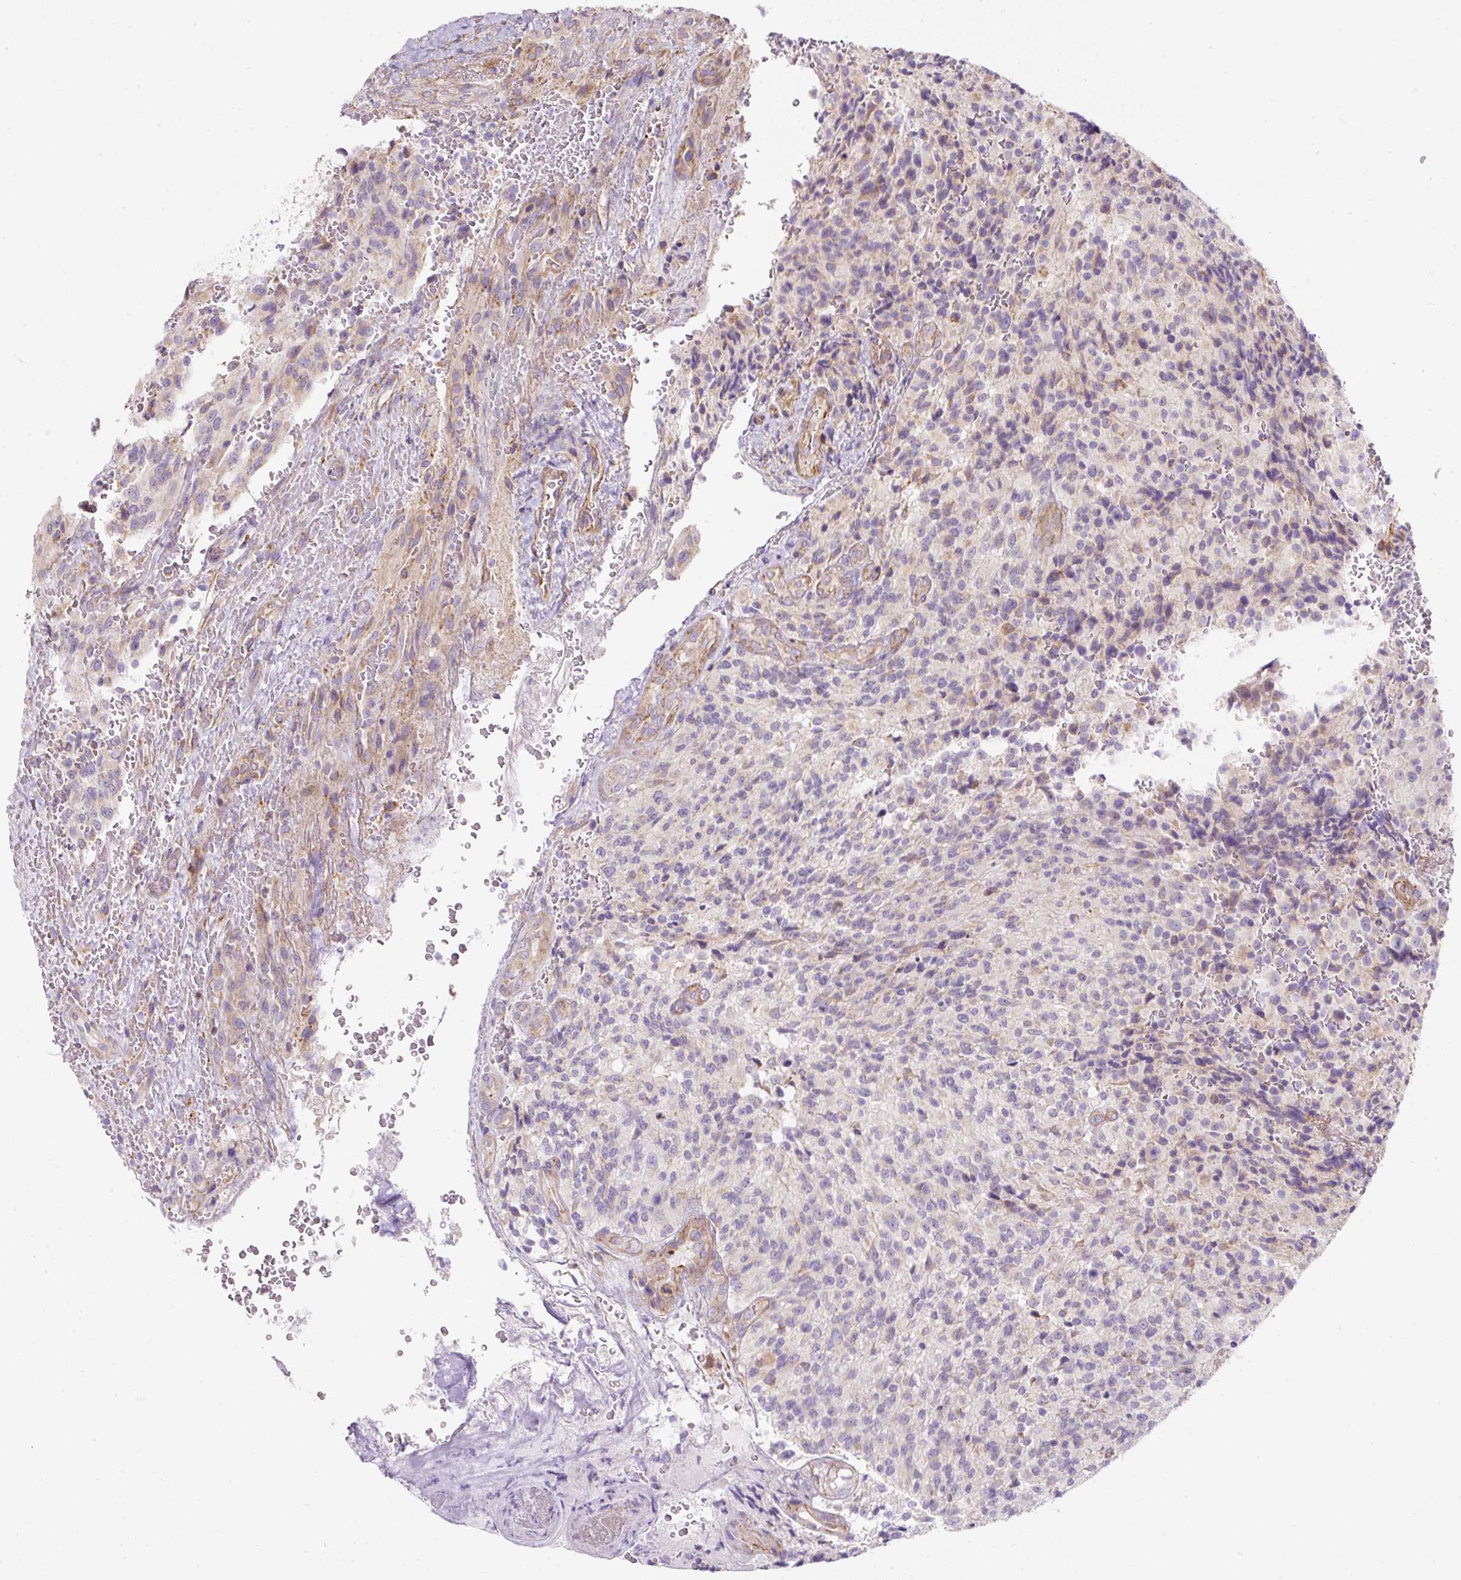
{"staining": {"intensity": "weak", "quantity": "<25%", "location": "cytoplasmic/membranous"}, "tissue": "glioma", "cell_type": "Tumor cells", "image_type": "cancer", "snomed": [{"axis": "morphology", "description": "Normal tissue, NOS"}, {"axis": "morphology", "description": "Glioma, malignant, High grade"}, {"axis": "topography", "description": "Cerebral cortex"}], "caption": "Photomicrograph shows no protein positivity in tumor cells of malignant glioma (high-grade) tissue. Brightfield microscopy of immunohistochemistry stained with DAB (3,3'-diaminobenzidine) (brown) and hematoxylin (blue), captured at high magnification.", "gene": "ERAP2", "patient": {"sex": "male", "age": 56}}